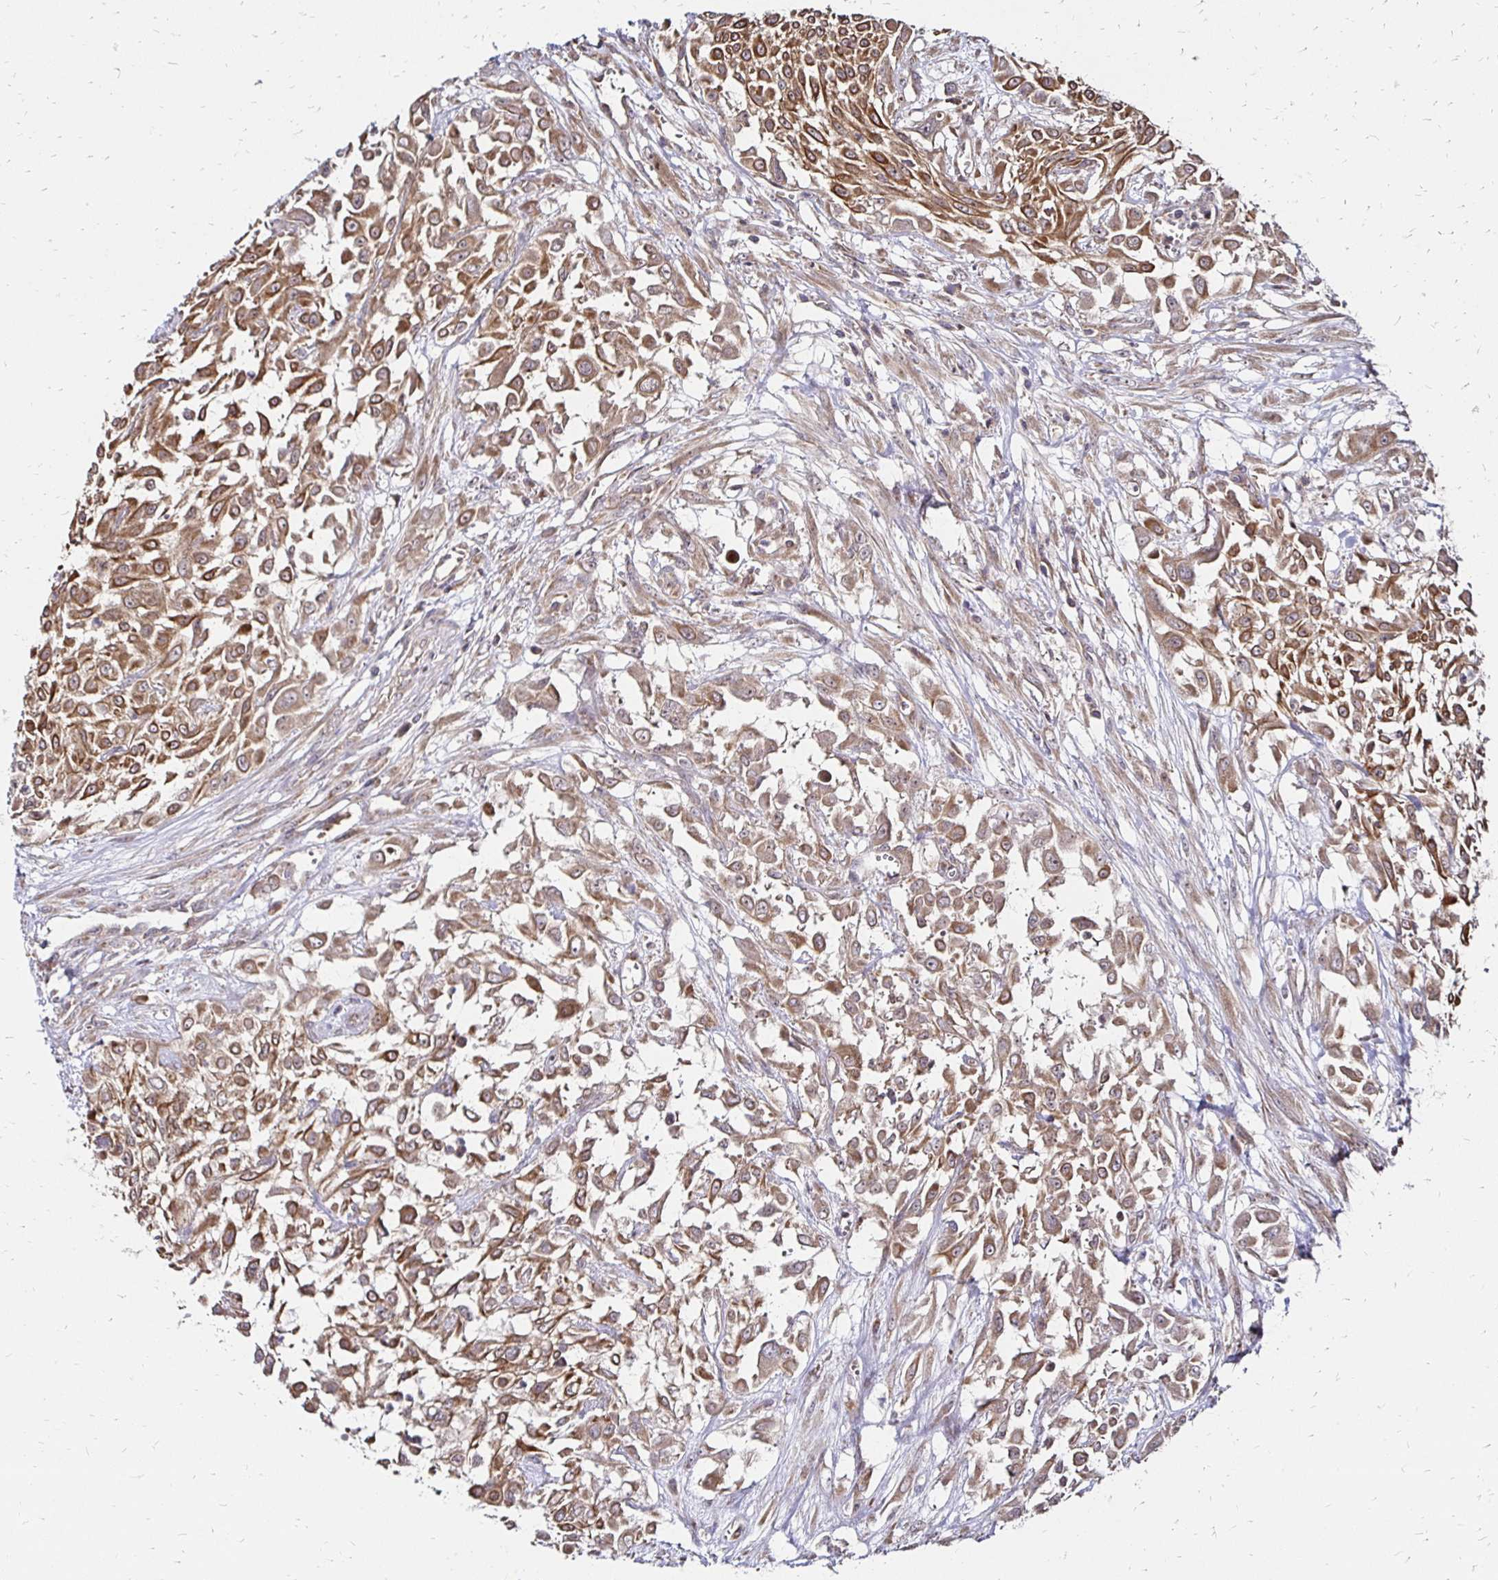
{"staining": {"intensity": "moderate", "quantity": ">75%", "location": "cytoplasmic/membranous"}, "tissue": "urothelial cancer", "cell_type": "Tumor cells", "image_type": "cancer", "snomed": [{"axis": "morphology", "description": "Urothelial carcinoma, High grade"}, {"axis": "topography", "description": "Urinary bladder"}], "caption": "Immunohistochemical staining of high-grade urothelial carcinoma exhibits medium levels of moderate cytoplasmic/membranous positivity in about >75% of tumor cells. (DAB IHC with brightfield microscopy, high magnification).", "gene": "ZW10", "patient": {"sex": "male", "age": 57}}